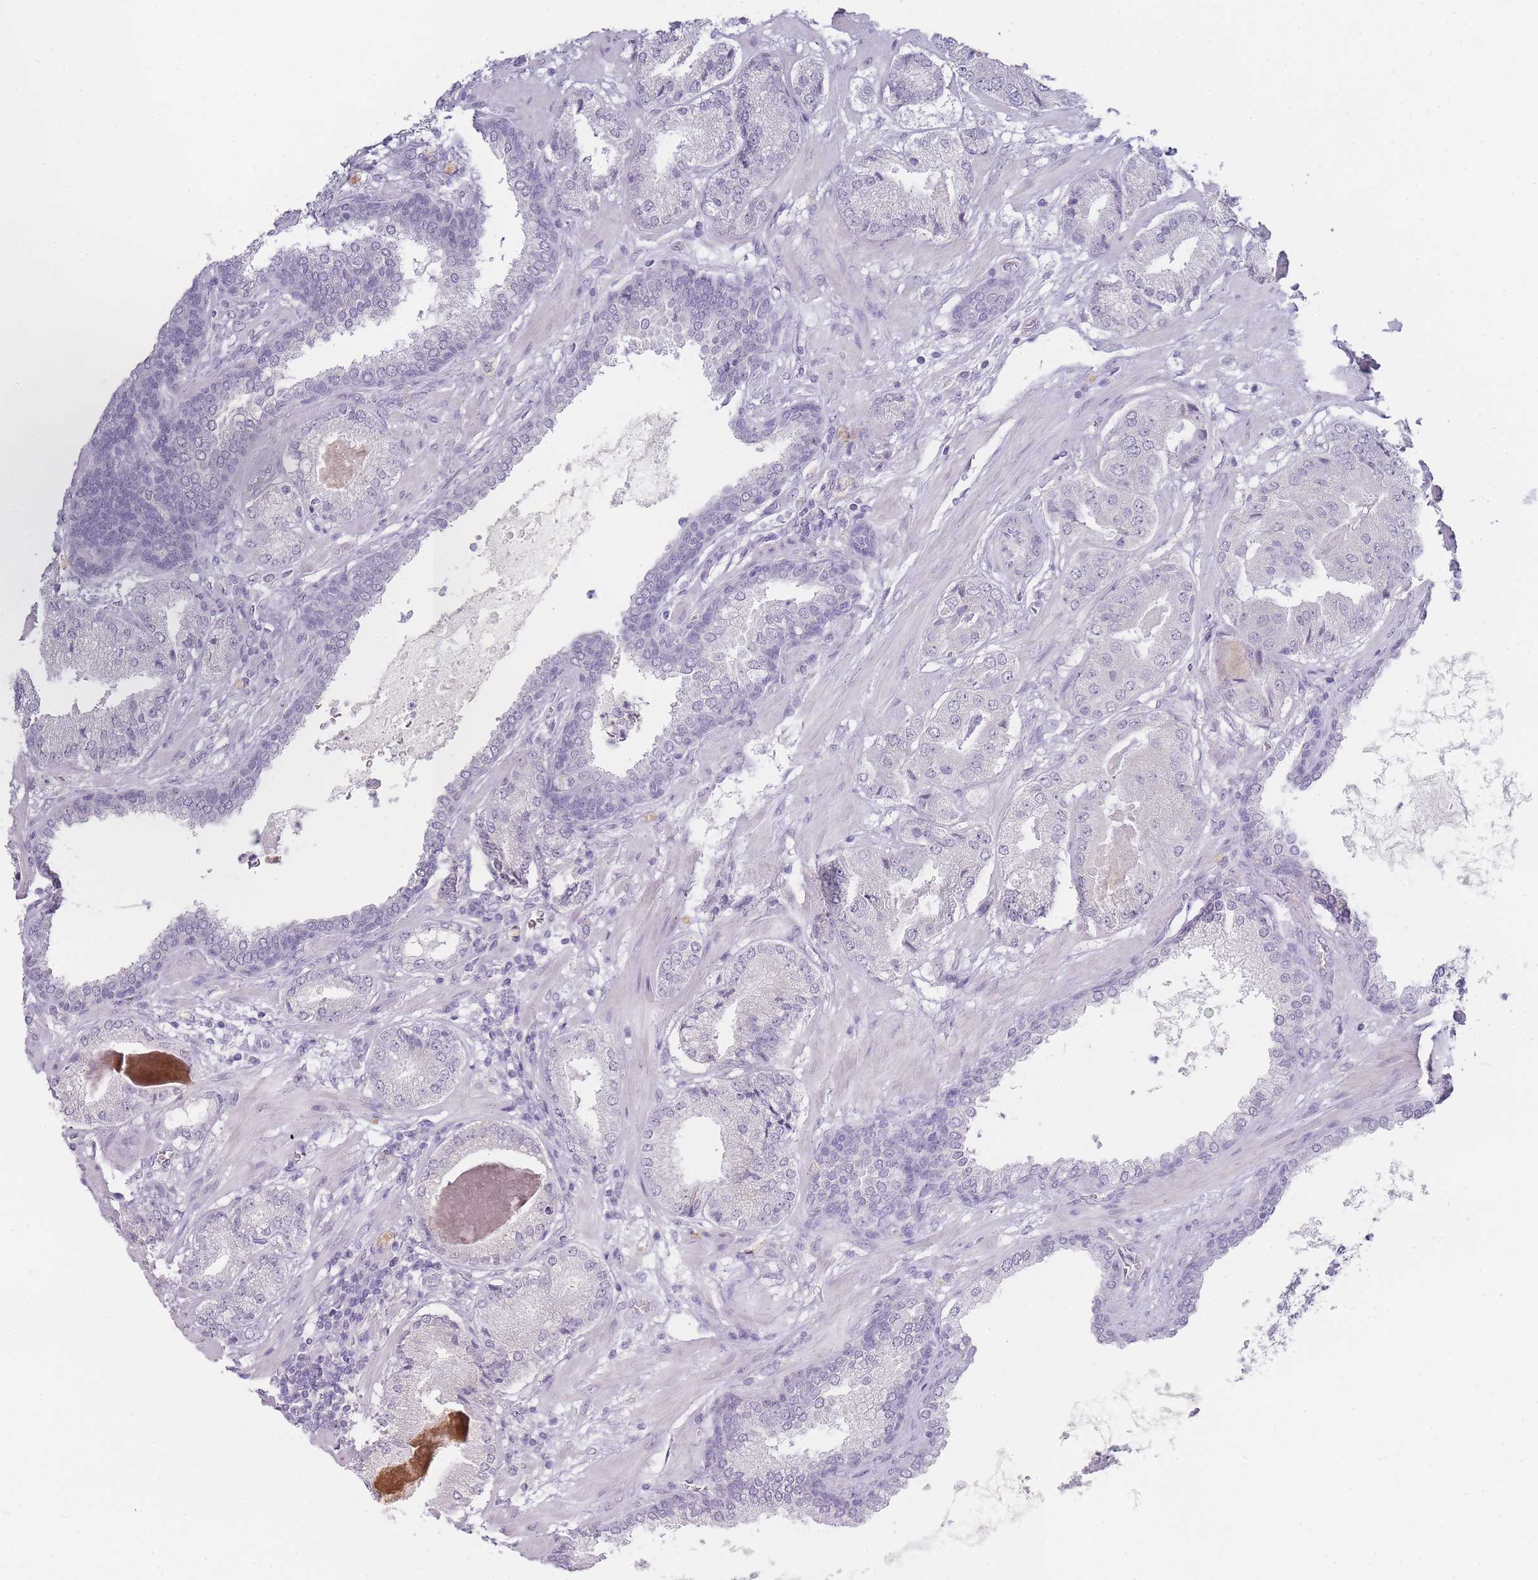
{"staining": {"intensity": "negative", "quantity": "none", "location": "none"}, "tissue": "prostate cancer", "cell_type": "Tumor cells", "image_type": "cancer", "snomed": [{"axis": "morphology", "description": "Adenocarcinoma, High grade"}, {"axis": "topography", "description": "Prostate"}], "caption": "The image displays no staining of tumor cells in prostate cancer (high-grade adenocarcinoma). The staining is performed using DAB brown chromogen with nuclei counter-stained in using hematoxylin.", "gene": "INS", "patient": {"sex": "male", "age": 63}}